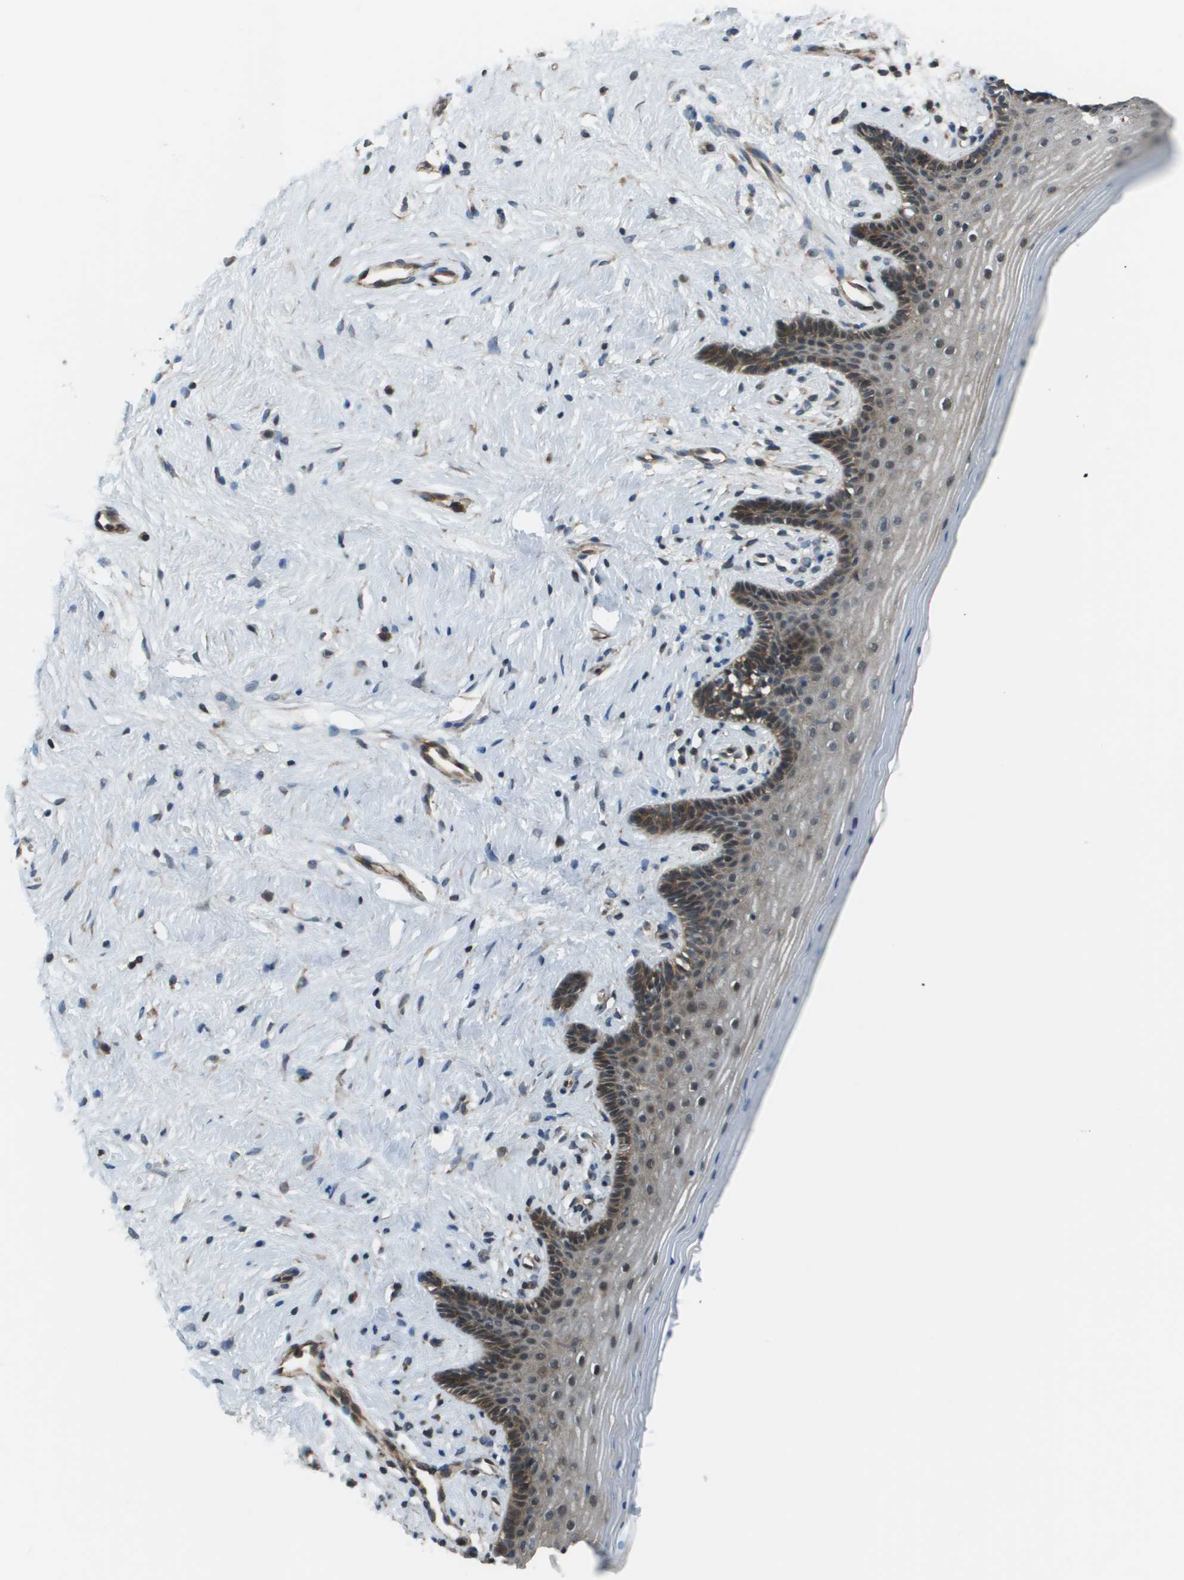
{"staining": {"intensity": "weak", "quantity": "25%-75%", "location": "cytoplasmic/membranous"}, "tissue": "vagina", "cell_type": "Squamous epithelial cells", "image_type": "normal", "snomed": [{"axis": "morphology", "description": "Normal tissue, NOS"}, {"axis": "topography", "description": "Vagina"}], "caption": "Protein expression analysis of normal vagina displays weak cytoplasmic/membranous positivity in approximately 25%-75% of squamous epithelial cells. (DAB (3,3'-diaminobenzidine) IHC with brightfield microscopy, high magnification).", "gene": "PLPBP", "patient": {"sex": "female", "age": 44}}